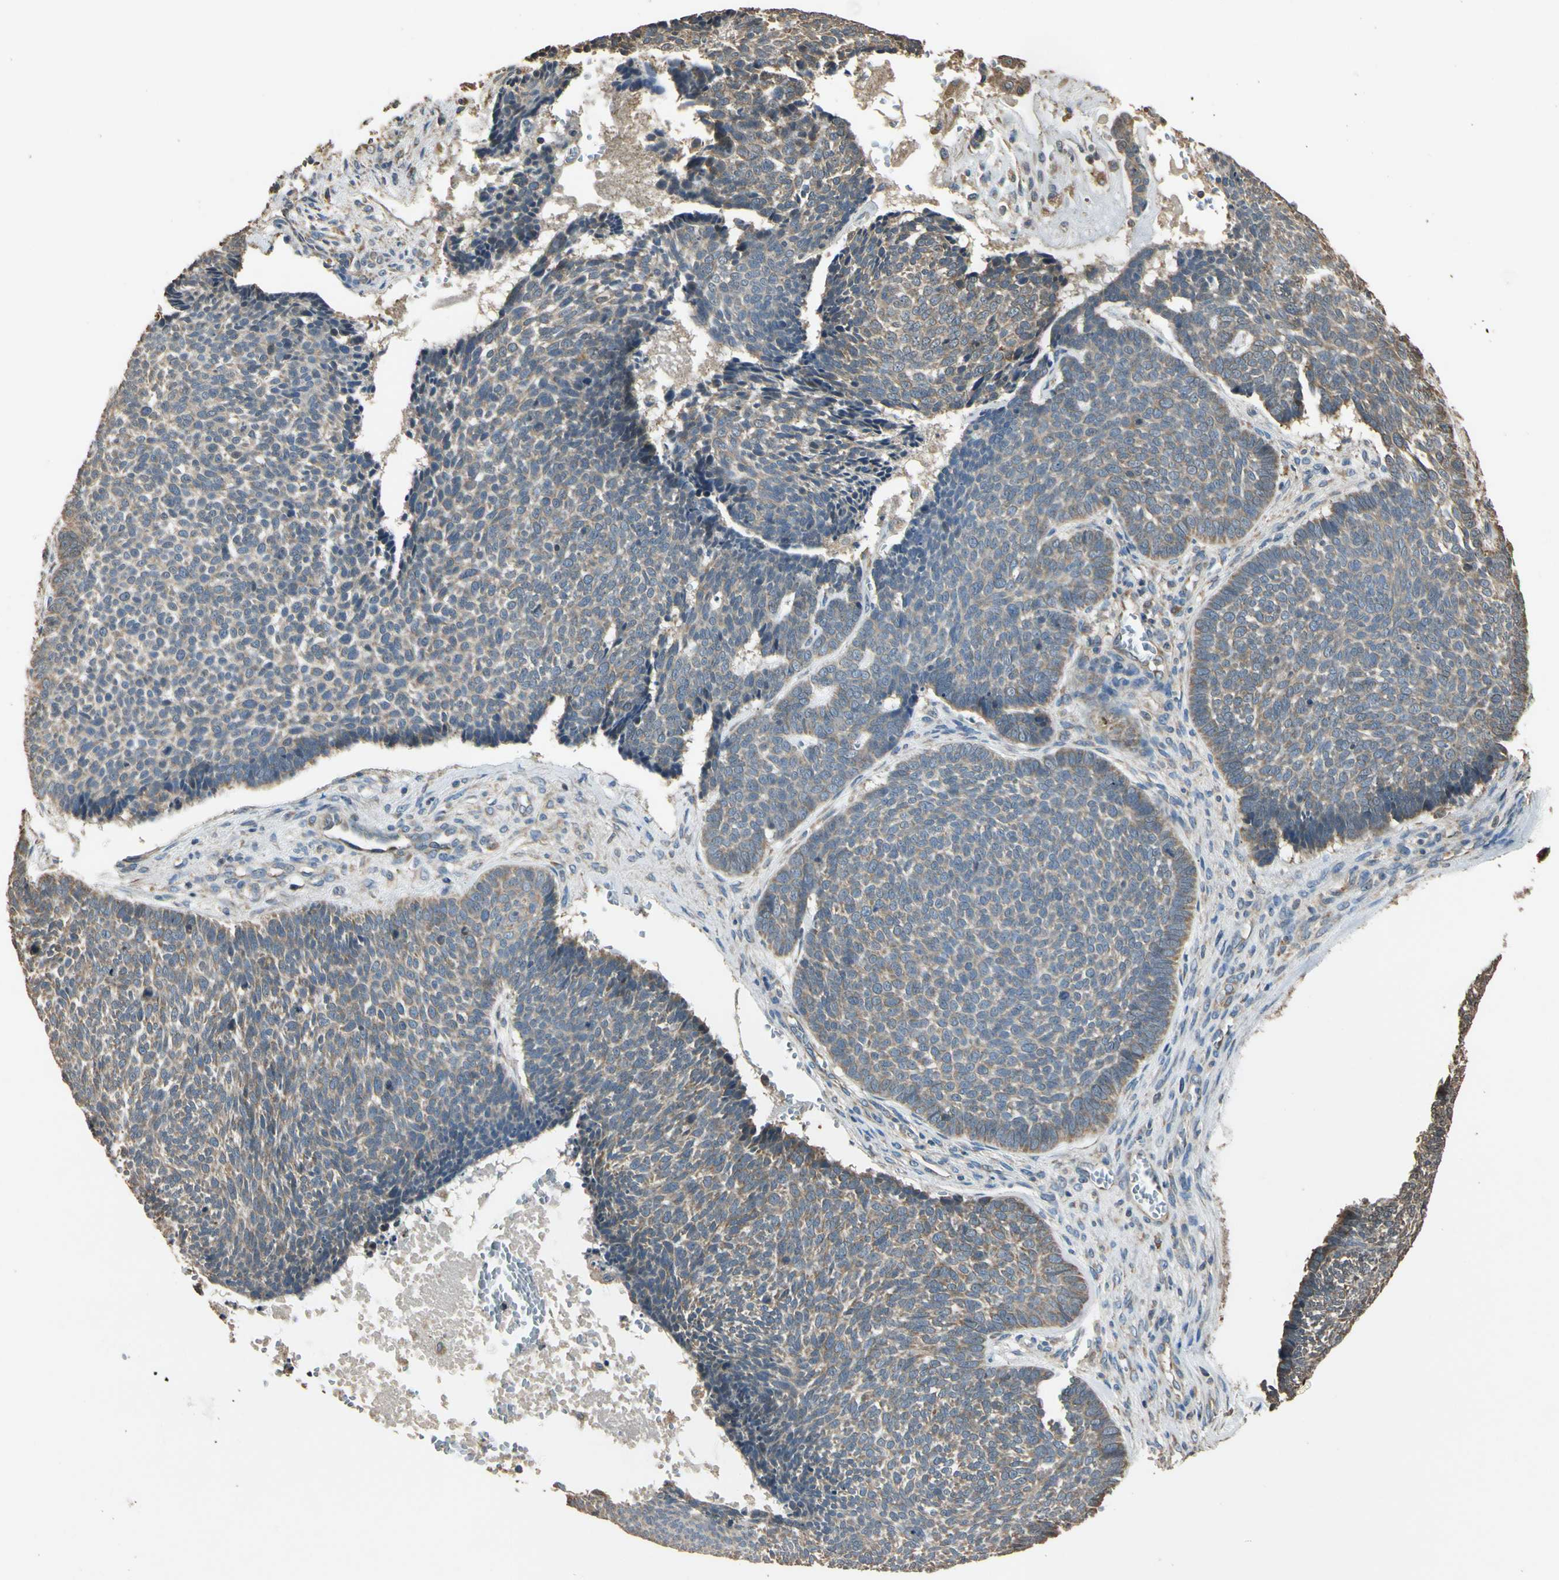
{"staining": {"intensity": "moderate", "quantity": "25%-75%", "location": "cytoplasmic/membranous"}, "tissue": "skin cancer", "cell_type": "Tumor cells", "image_type": "cancer", "snomed": [{"axis": "morphology", "description": "Basal cell carcinoma"}, {"axis": "topography", "description": "Skin"}], "caption": "Tumor cells demonstrate moderate cytoplasmic/membranous staining in approximately 25%-75% of cells in skin basal cell carcinoma.", "gene": "STX18", "patient": {"sex": "male", "age": 84}}